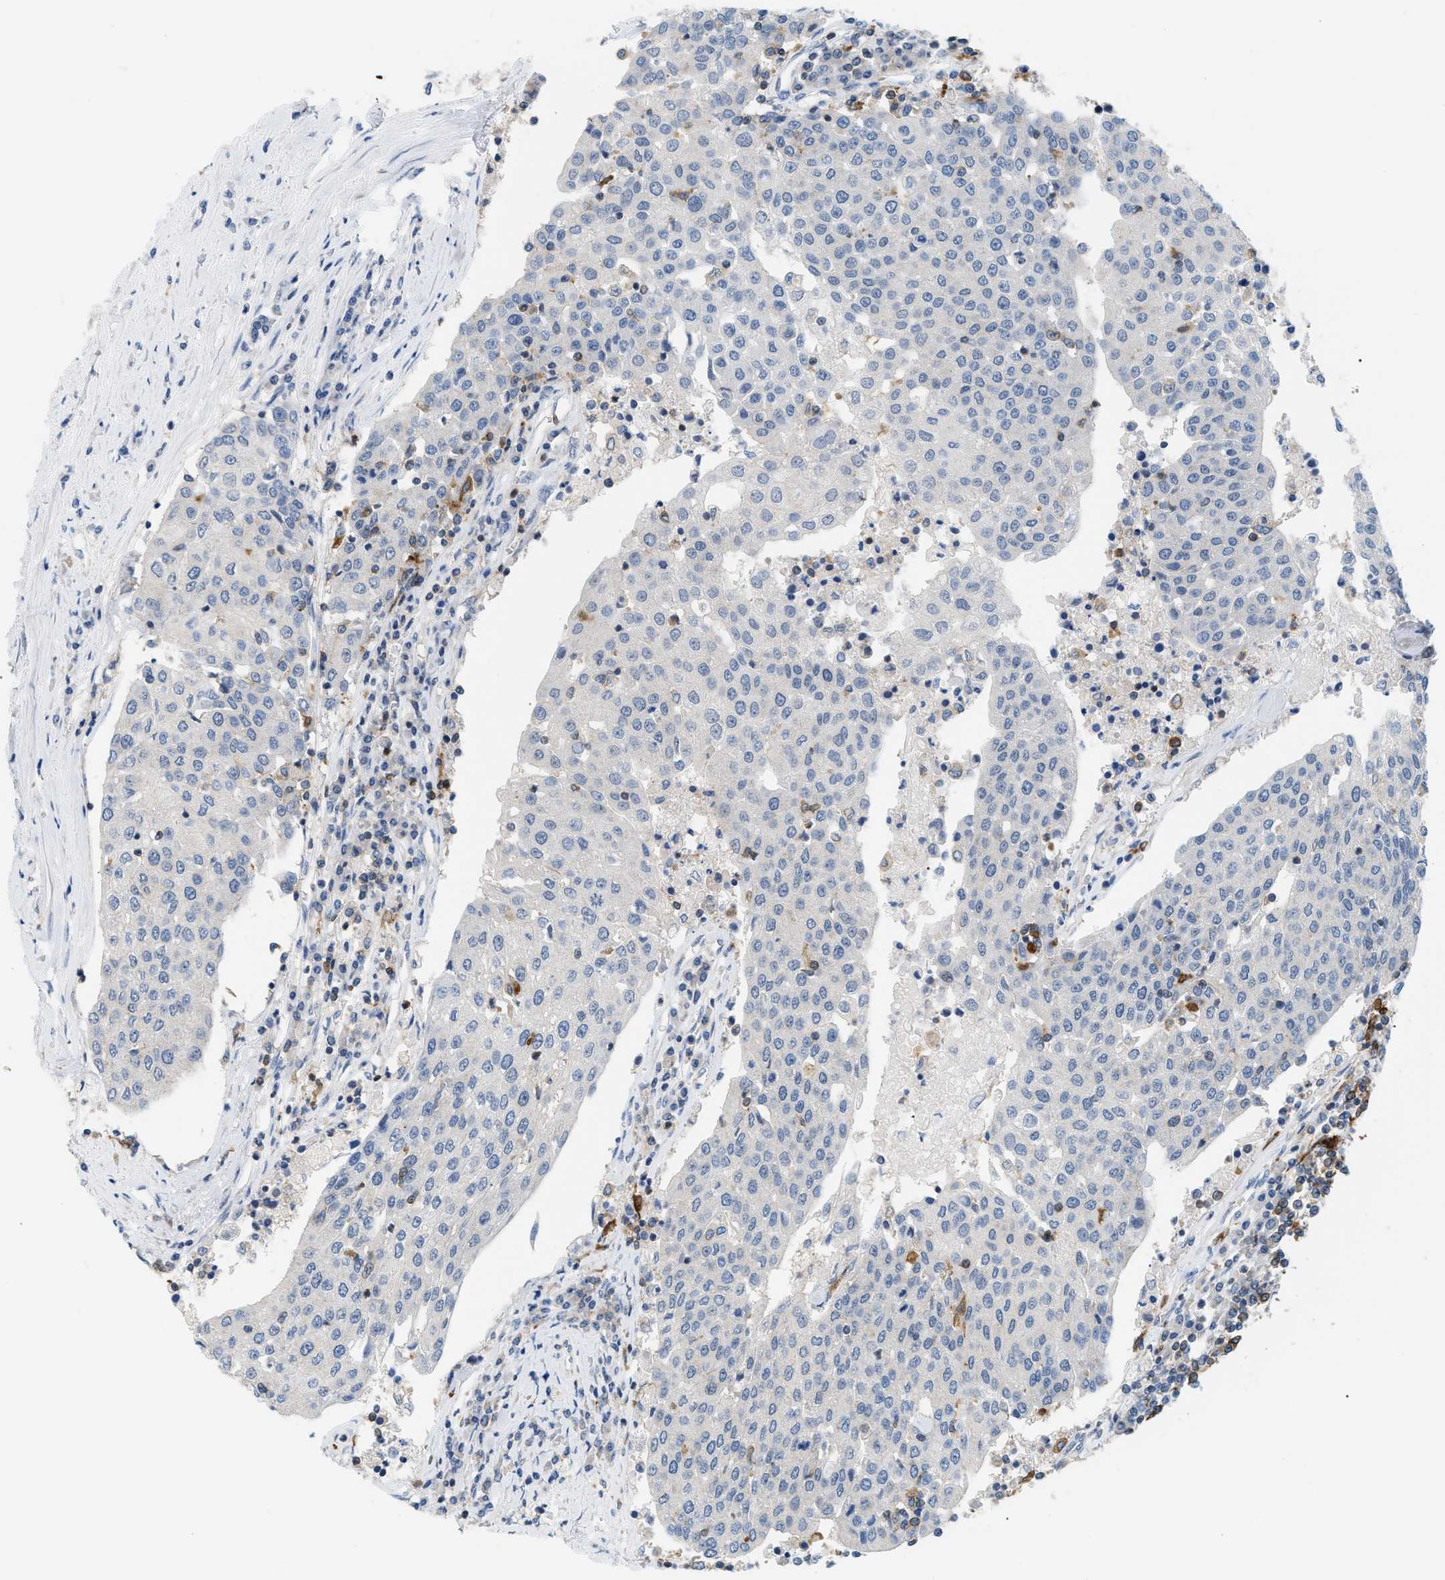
{"staining": {"intensity": "negative", "quantity": "none", "location": "none"}, "tissue": "urothelial cancer", "cell_type": "Tumor cells", "image_type": "cancer", "snomed": [{"axis": "morphology", "description": "Urothelial carcinoma, High grade"}, {"axis": "topography", "description": "Urinary bladder"}], "caption": "Protein analysis of urothelial carcinoma (high-grade) reveals no significant expression in tumor cells. (DAB (3,3'-diaminobenzidine) IHC visualized using brightfield microscopy, high magnification).", "gene": "INPP5D", "patient": {"sex": "female", "age": 85}}